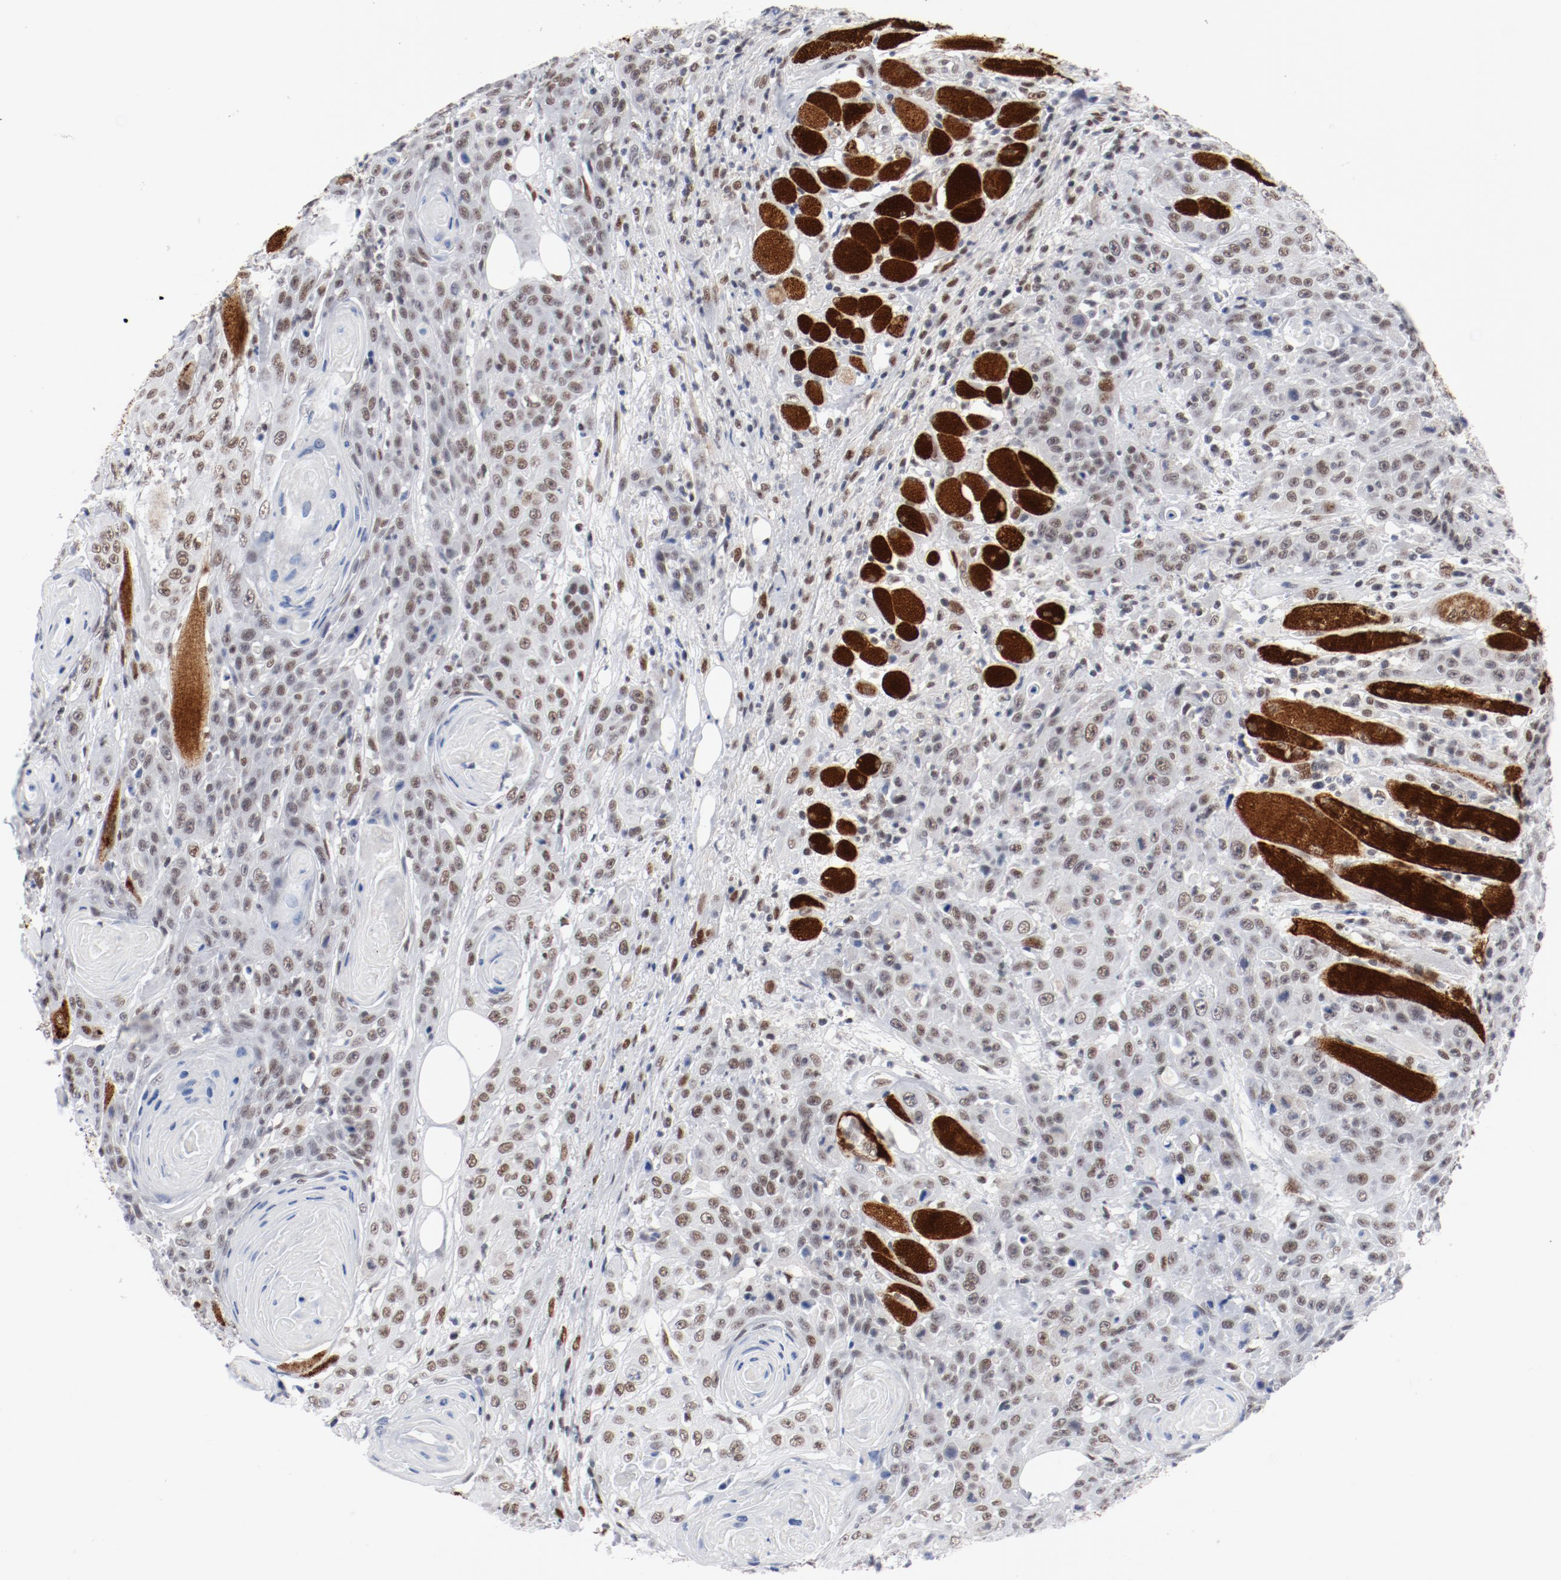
{"staining": {"intensity": "moderate", "quantity": ">75%", "location": "nuclear"}, "tissue": "head and neck cancer", "cell_type": "Tumor cells", "image_type": "cancer", "snomed": [{"axis": "morphology", "description": "Squamous cell carcinoma, NOS"}, {"axis": "topography", "description": "Head-Neck"}], "caption": "Moderate nuclear positivity is present in approximately >75% of tumor cells in squamous cell carcinoma (head and neck).", "gene": "ARNT", "patient": {"sex": "female", "age": 84}}